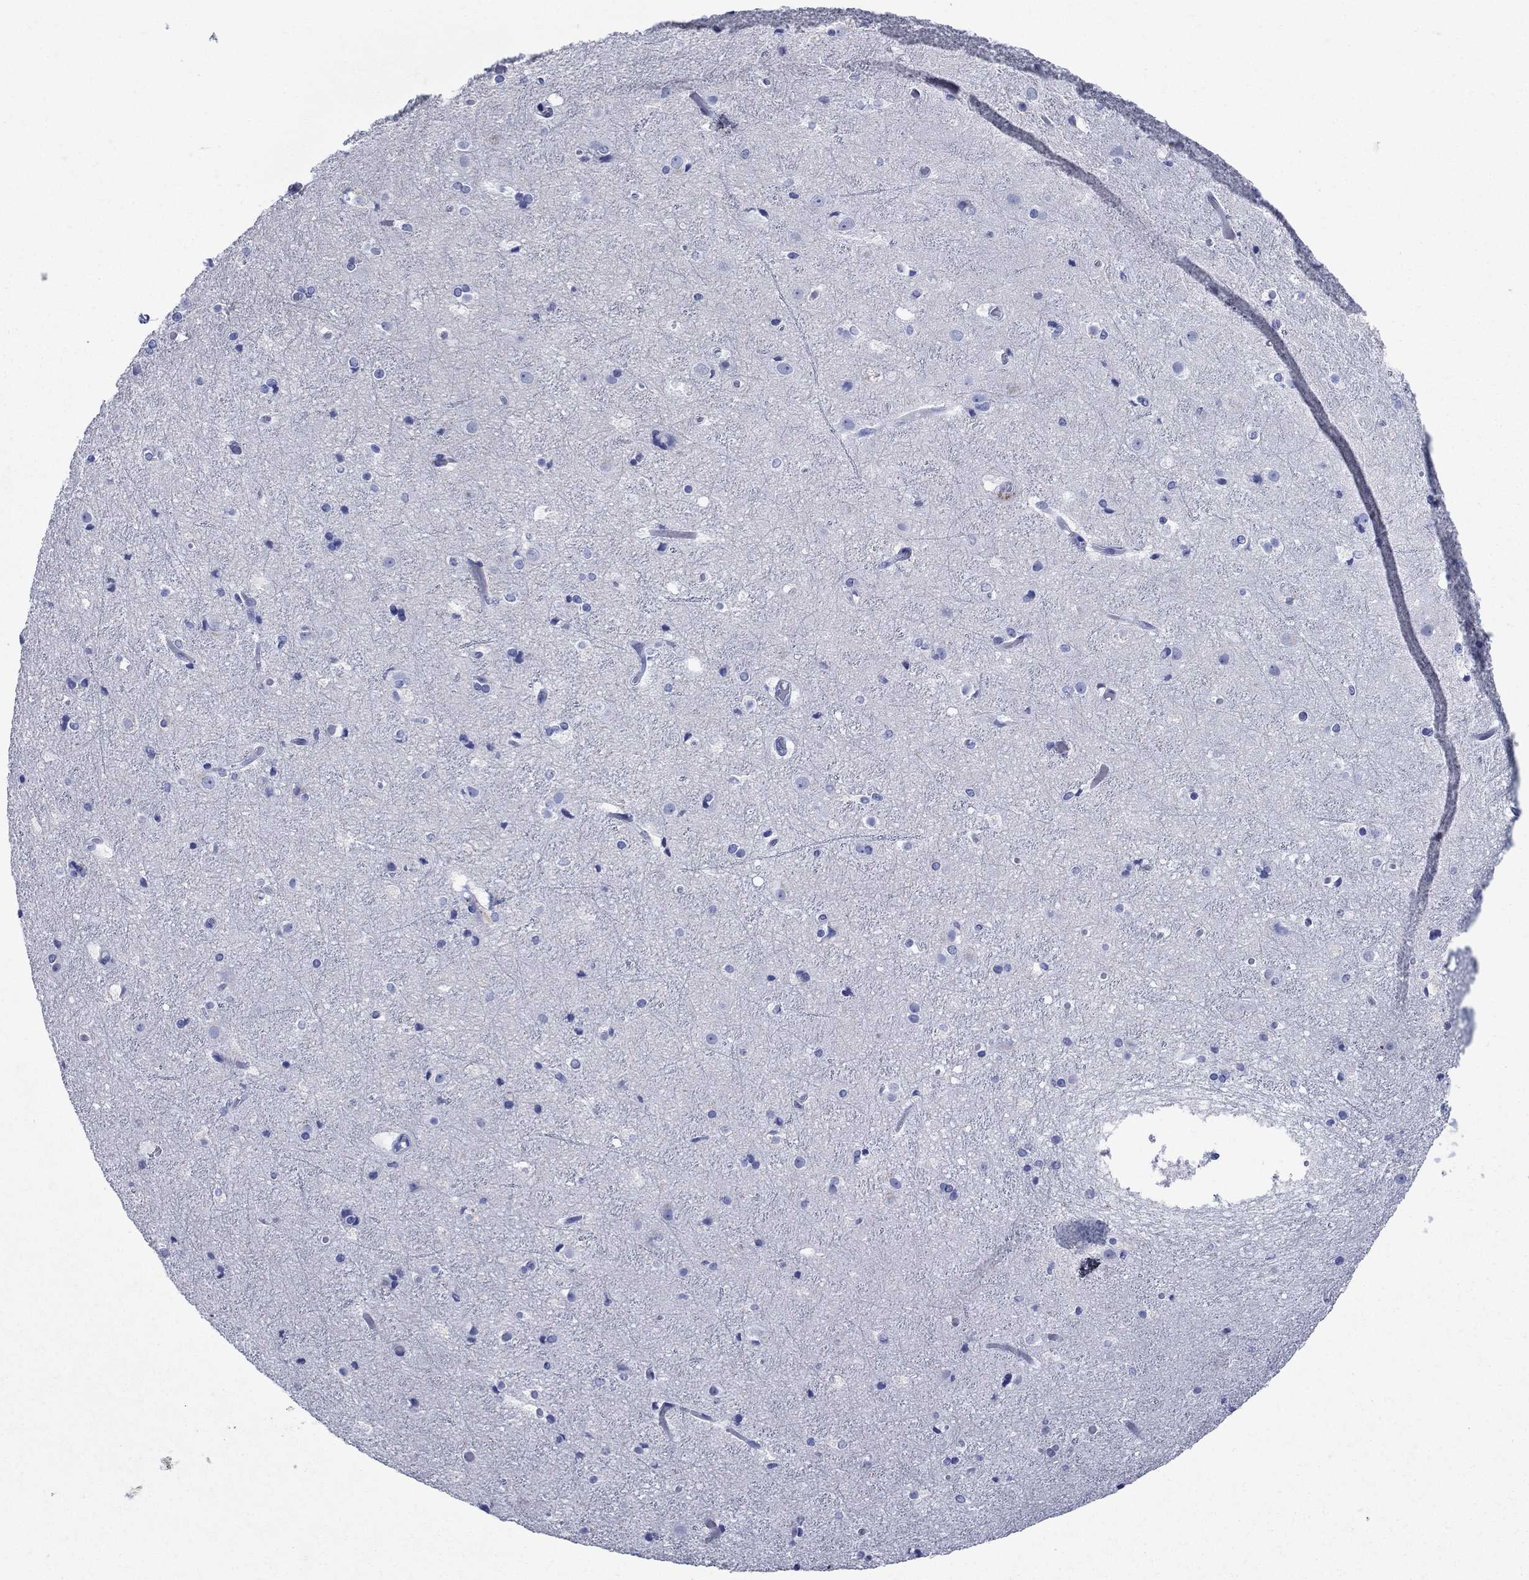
{"staining": {"intensity": "negative", "quantity": "none", "location": "none"}, "tissue": "cerebral cortex", "cell_type": "Endothelial cells", "image_type": "normal", "snomed": [{"axis": "morphology", "description": "Normal tissue, NOS"}, {"axis": "topography", "description": "Cerebral cortex"}], "caption": "This micrograph is of benign cerebral cortex stained with immunohistochemistry to label a protein in brown with the nuclei are counter-stained blue. There is no expression in endothelial cells. (DAB immunohistochemistry visualized using brightfield microscopy, high magnification).", "gene": "AZU1", "patient": {"sex": "female", "age": 52}}